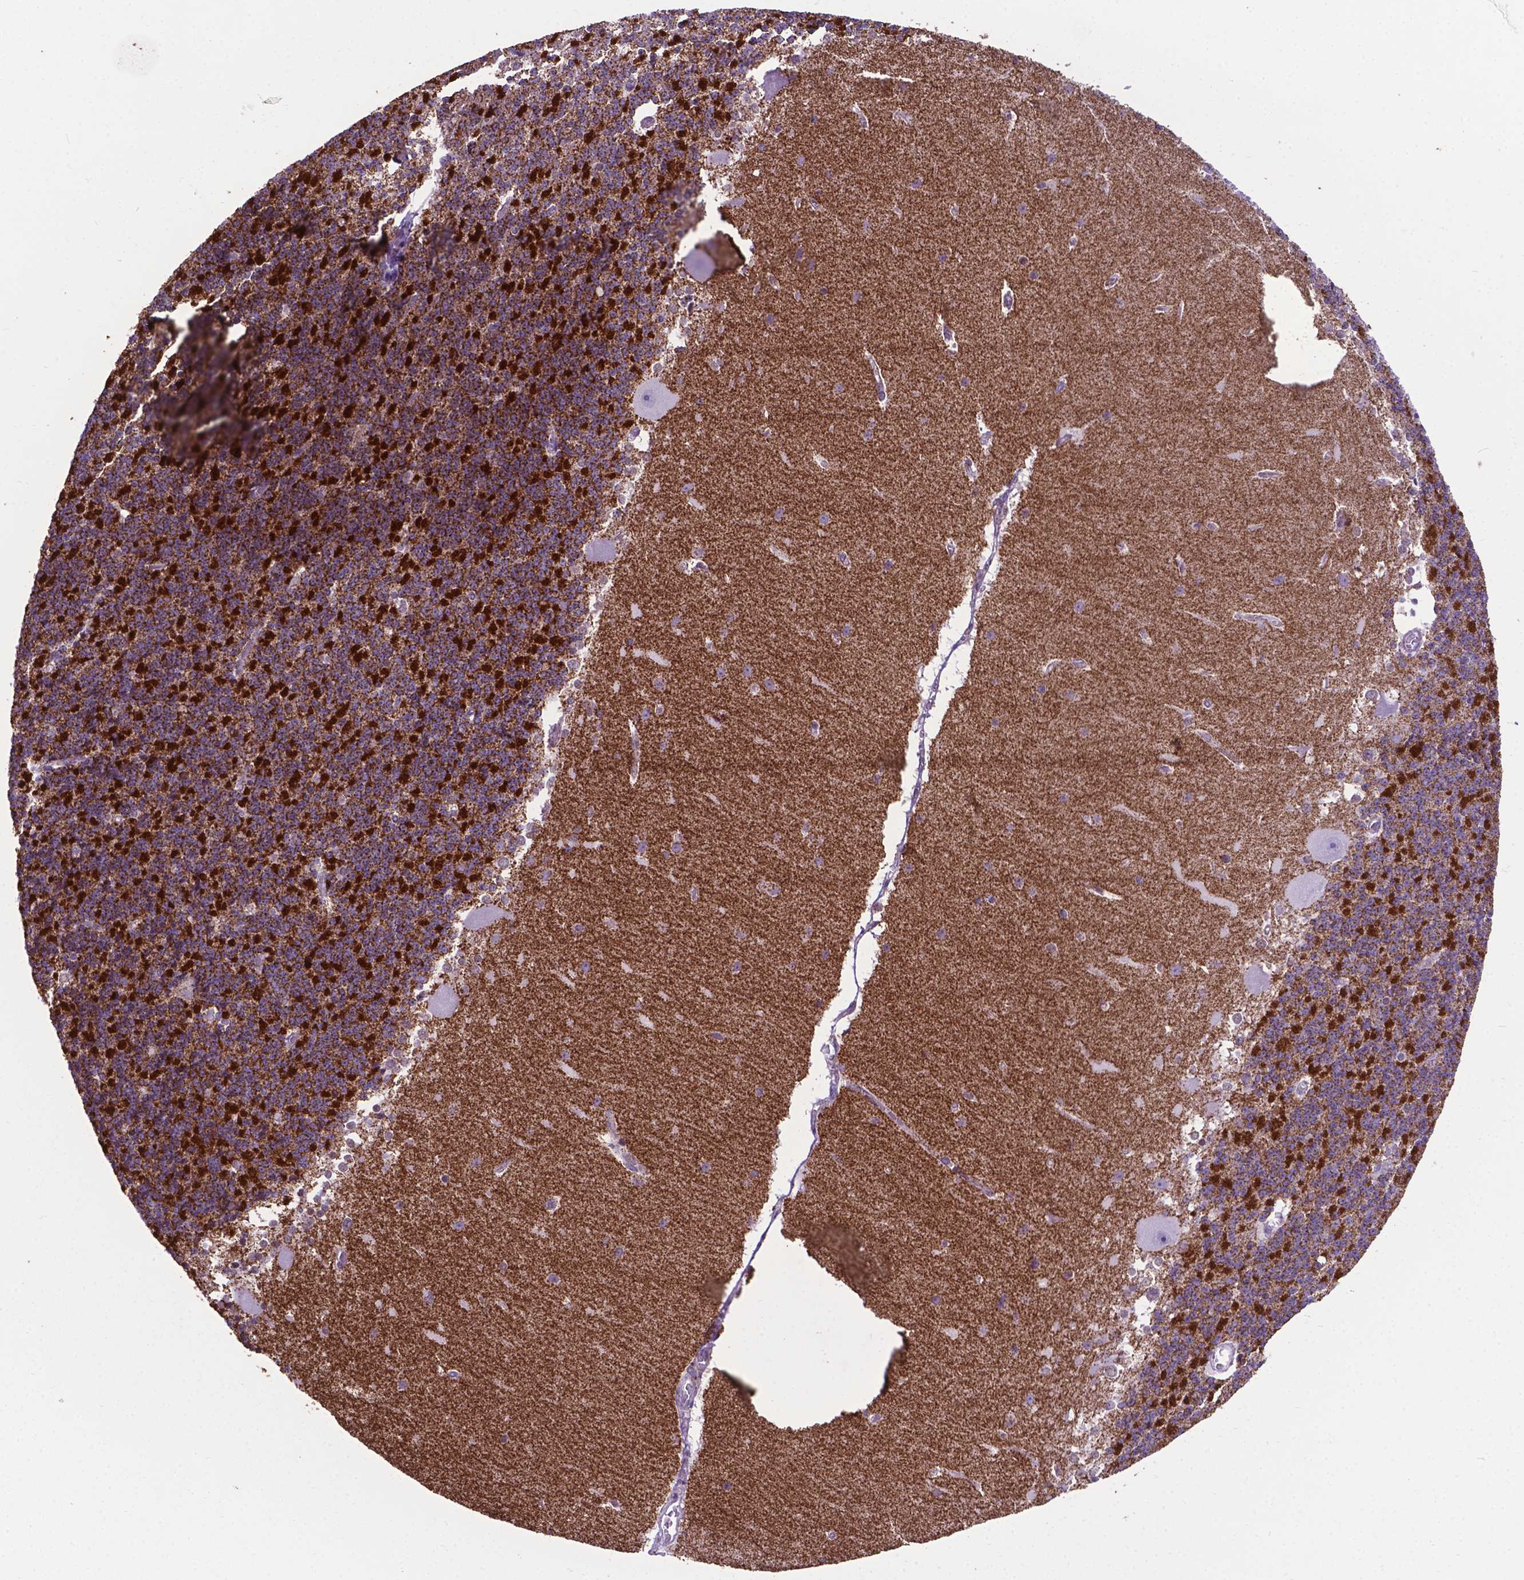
{"staining": {"intensity": "strong", "quantity": ">75%", "location": "cytoplasmic/membranous"}, "tissue": "cerebellum", "cell_type": "Cells in granular layer", "image_type": "normal", "snomed": [{"axis": "morphology", "description": "Normal tissue, NOS"}, {"axis": "topography", "description": "Cerebellum"}], "caption": "Brown immunohistochemical staining in normal cerebellum shows strong cytoplasmic/membranous positivity in approximately >75% of cells in granular layer. The protein of interest is stained brown, and the nuclei are stained in blue (DAB IHC with brightfield microscopy, high magnification).", "gene": "POU3F3", "patient": {"sex": "female", "age": 19}}